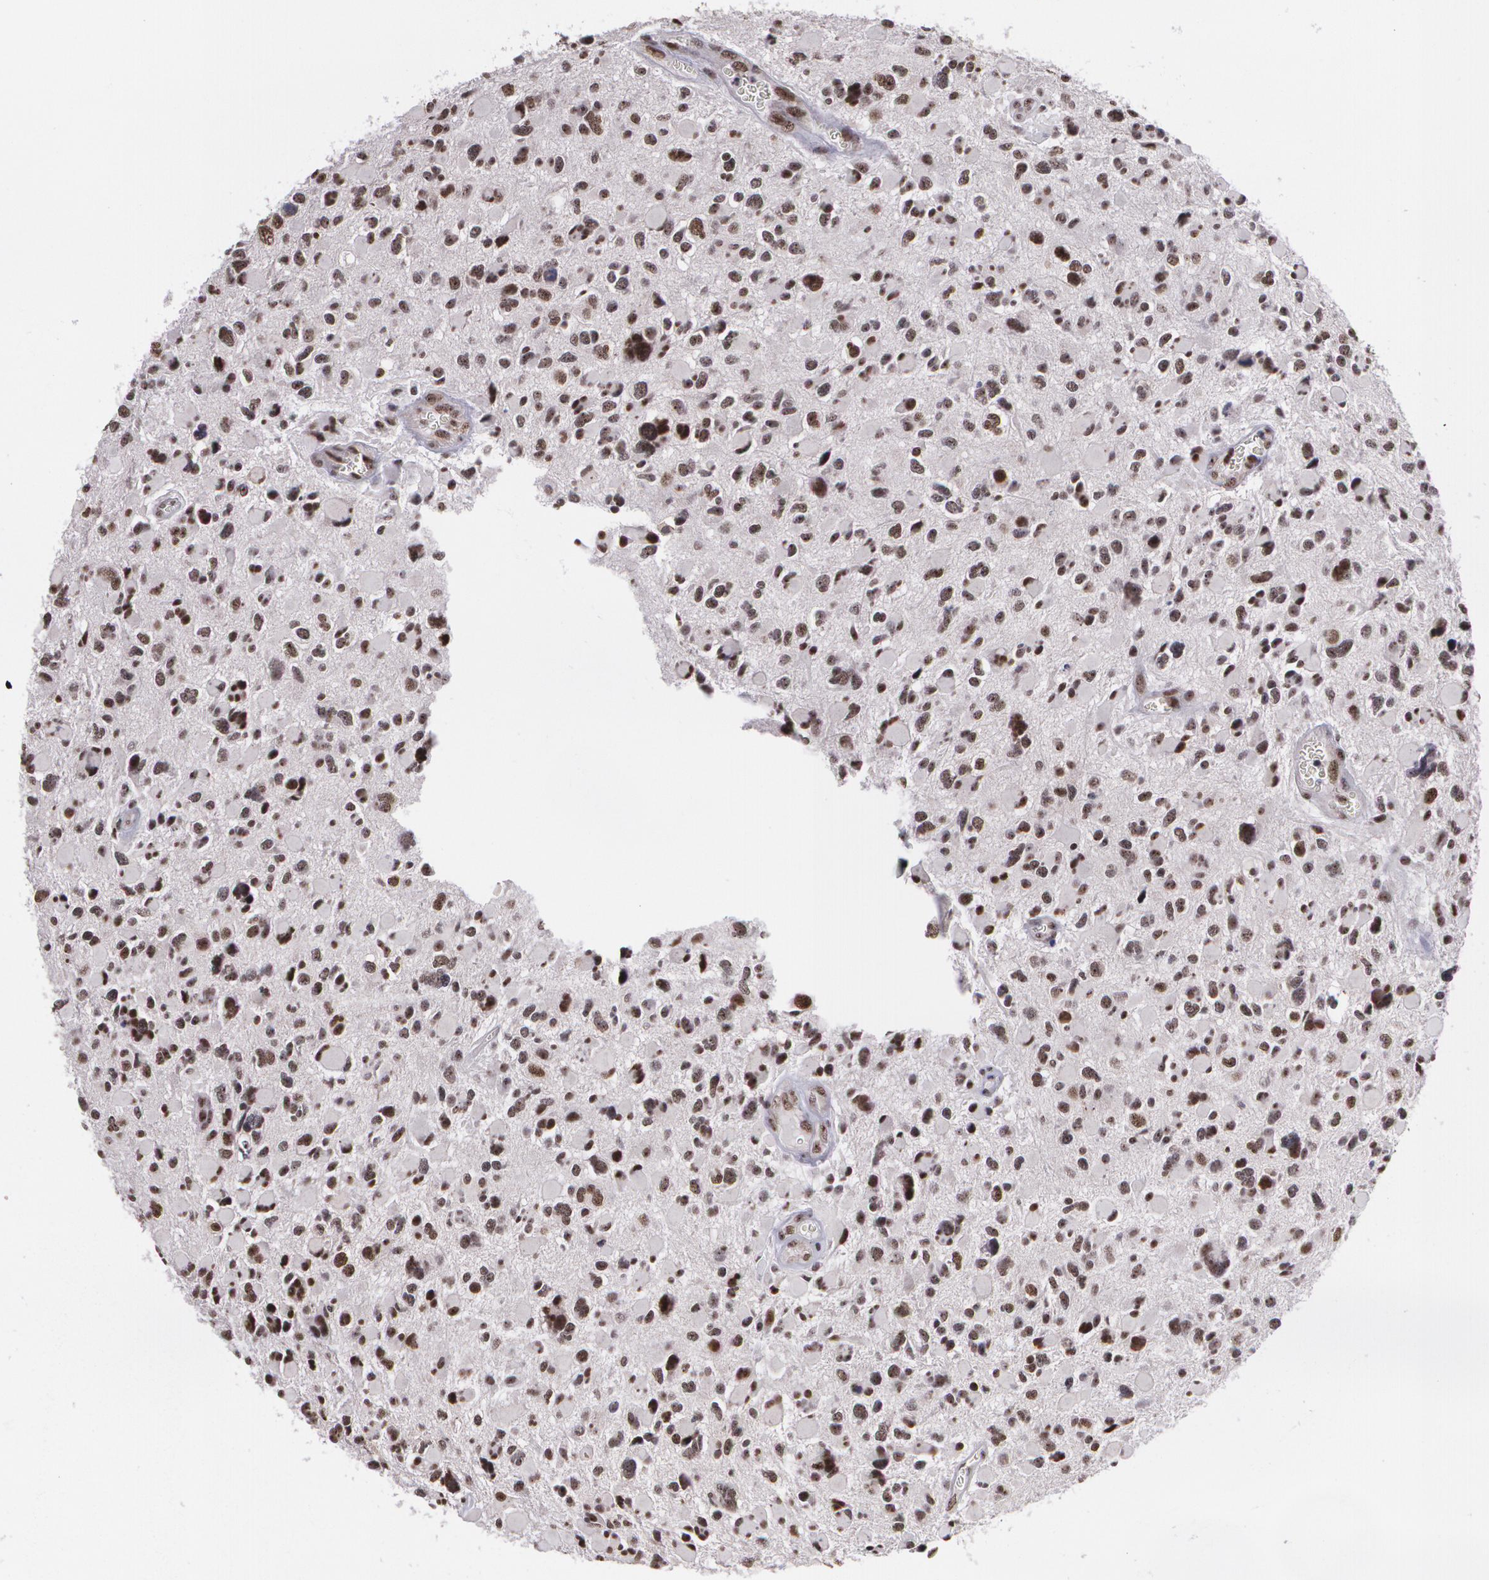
{"staining": {"intensity": "strong", "quantity": ">75%", "location": "nuclear"}, "tissue": "glioma", "cell_type": "Tumor cells", "image_type": "cancer", "snomed": [{"axis": "morphology", "description": "Glioma, malignant, High grade"}, {"axis": "topography", "description": "Brain"}], "caption": "High-power microscopy captured an IHC histopathology image of glioma, revealing strong nuclear positivity in about >75% of tumor cells.", "gene": "C6orf15", "patient": {"sex": "female", "age": 37}}